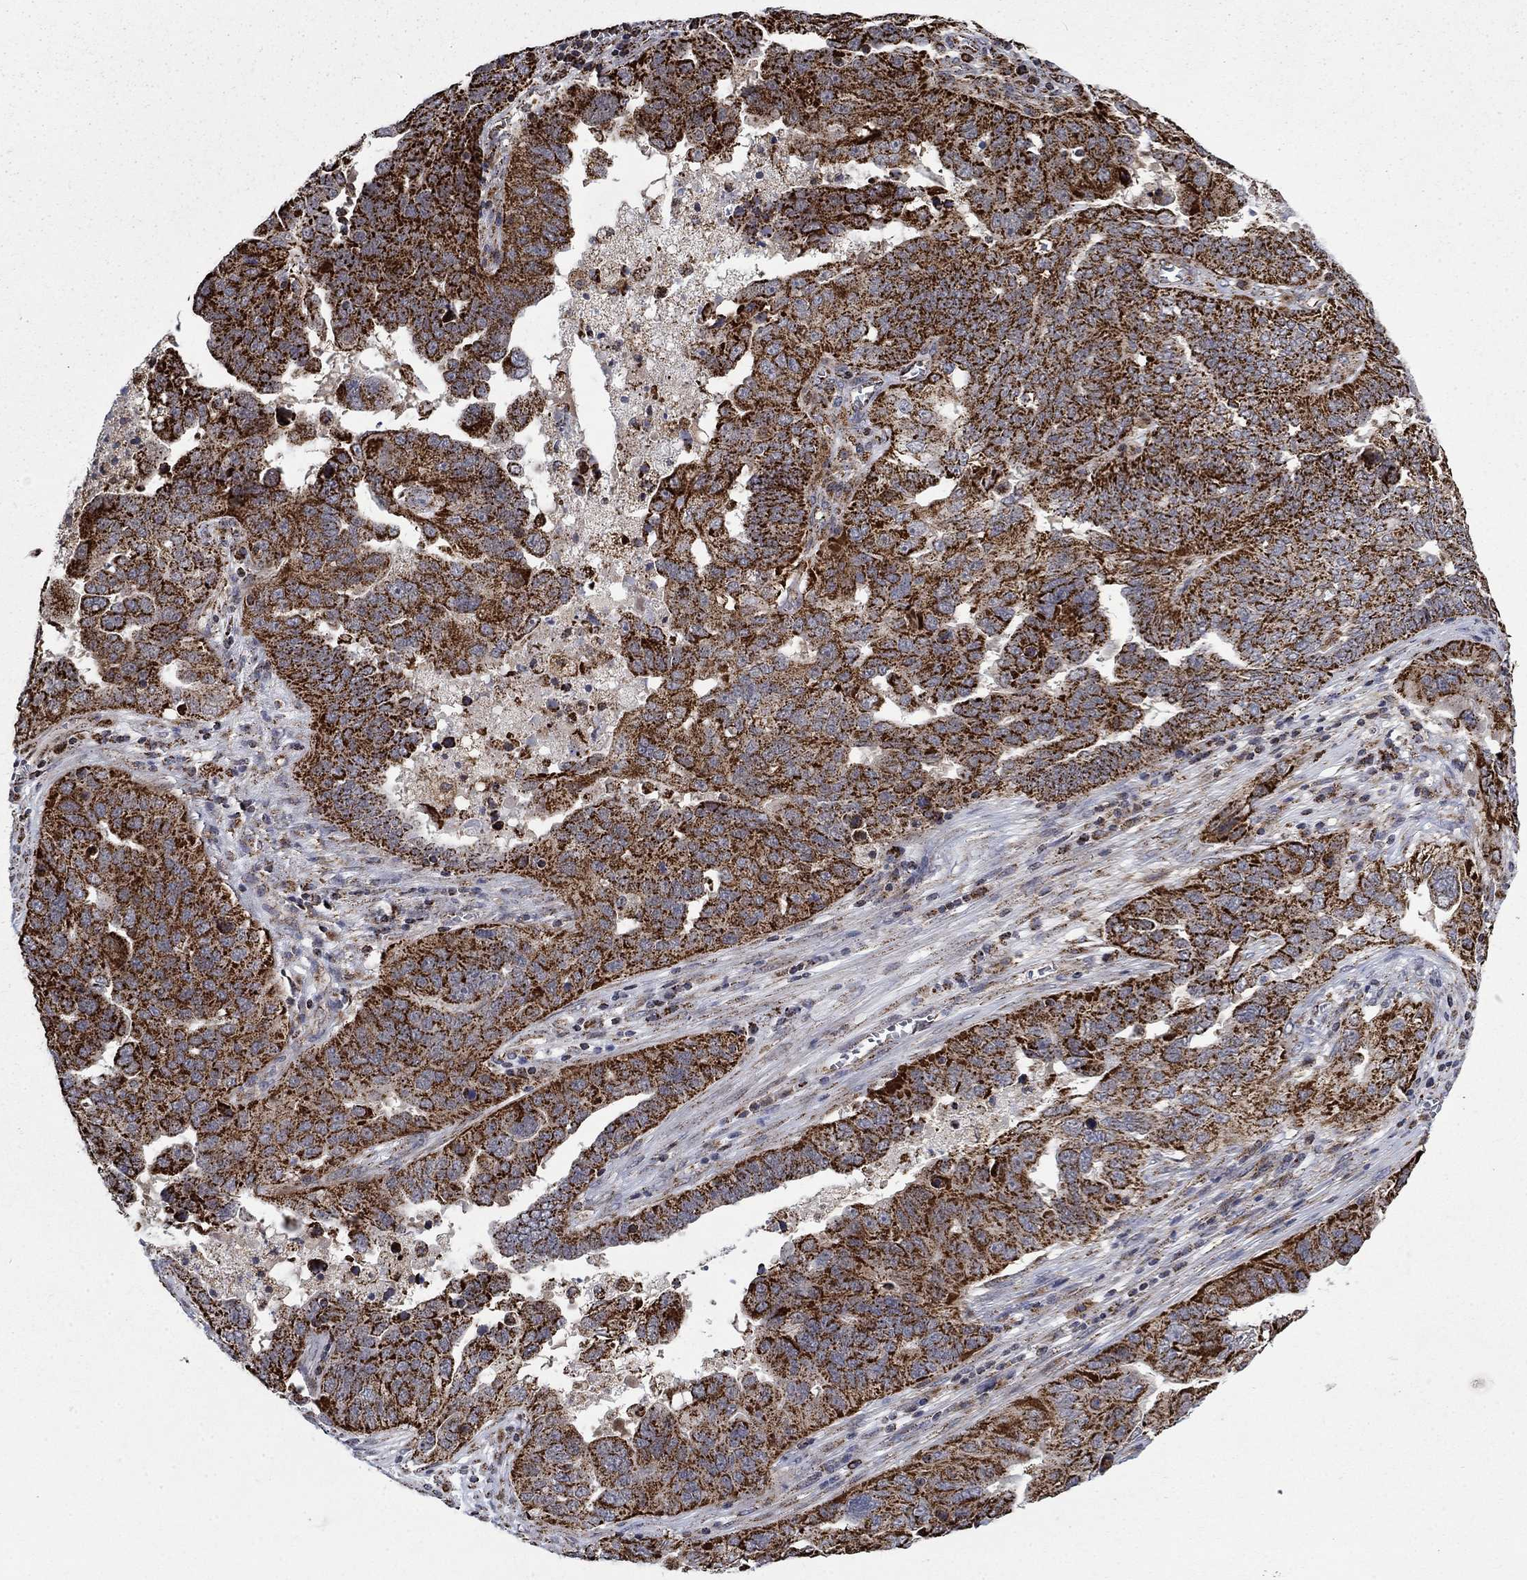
{"staining": {"intensity": "strong", "quantity": ">75%", "location": "cytoplasmic/membranous"}, "tissue": "ovarian cancer", "cell_type": "Tumor cells", "image_type": "cancer", "snomed": [{"axis": "morphology", "description": "Carcinoma, endometroid"}, {"axis": "topography", "description": "Soft tissue"}, {"axis": "topography", "description": "Ovary"}], "caption": "The histopathology image reveals immunohistochemical staining of ovarian cancer (endometroid carcinoma). There is strong cytoplasmic/membranous positivity is appreciated in approximately >75% of tumor cells.", "gene": "MOAP1", "patient": {"sex": "female", "age": 52}}